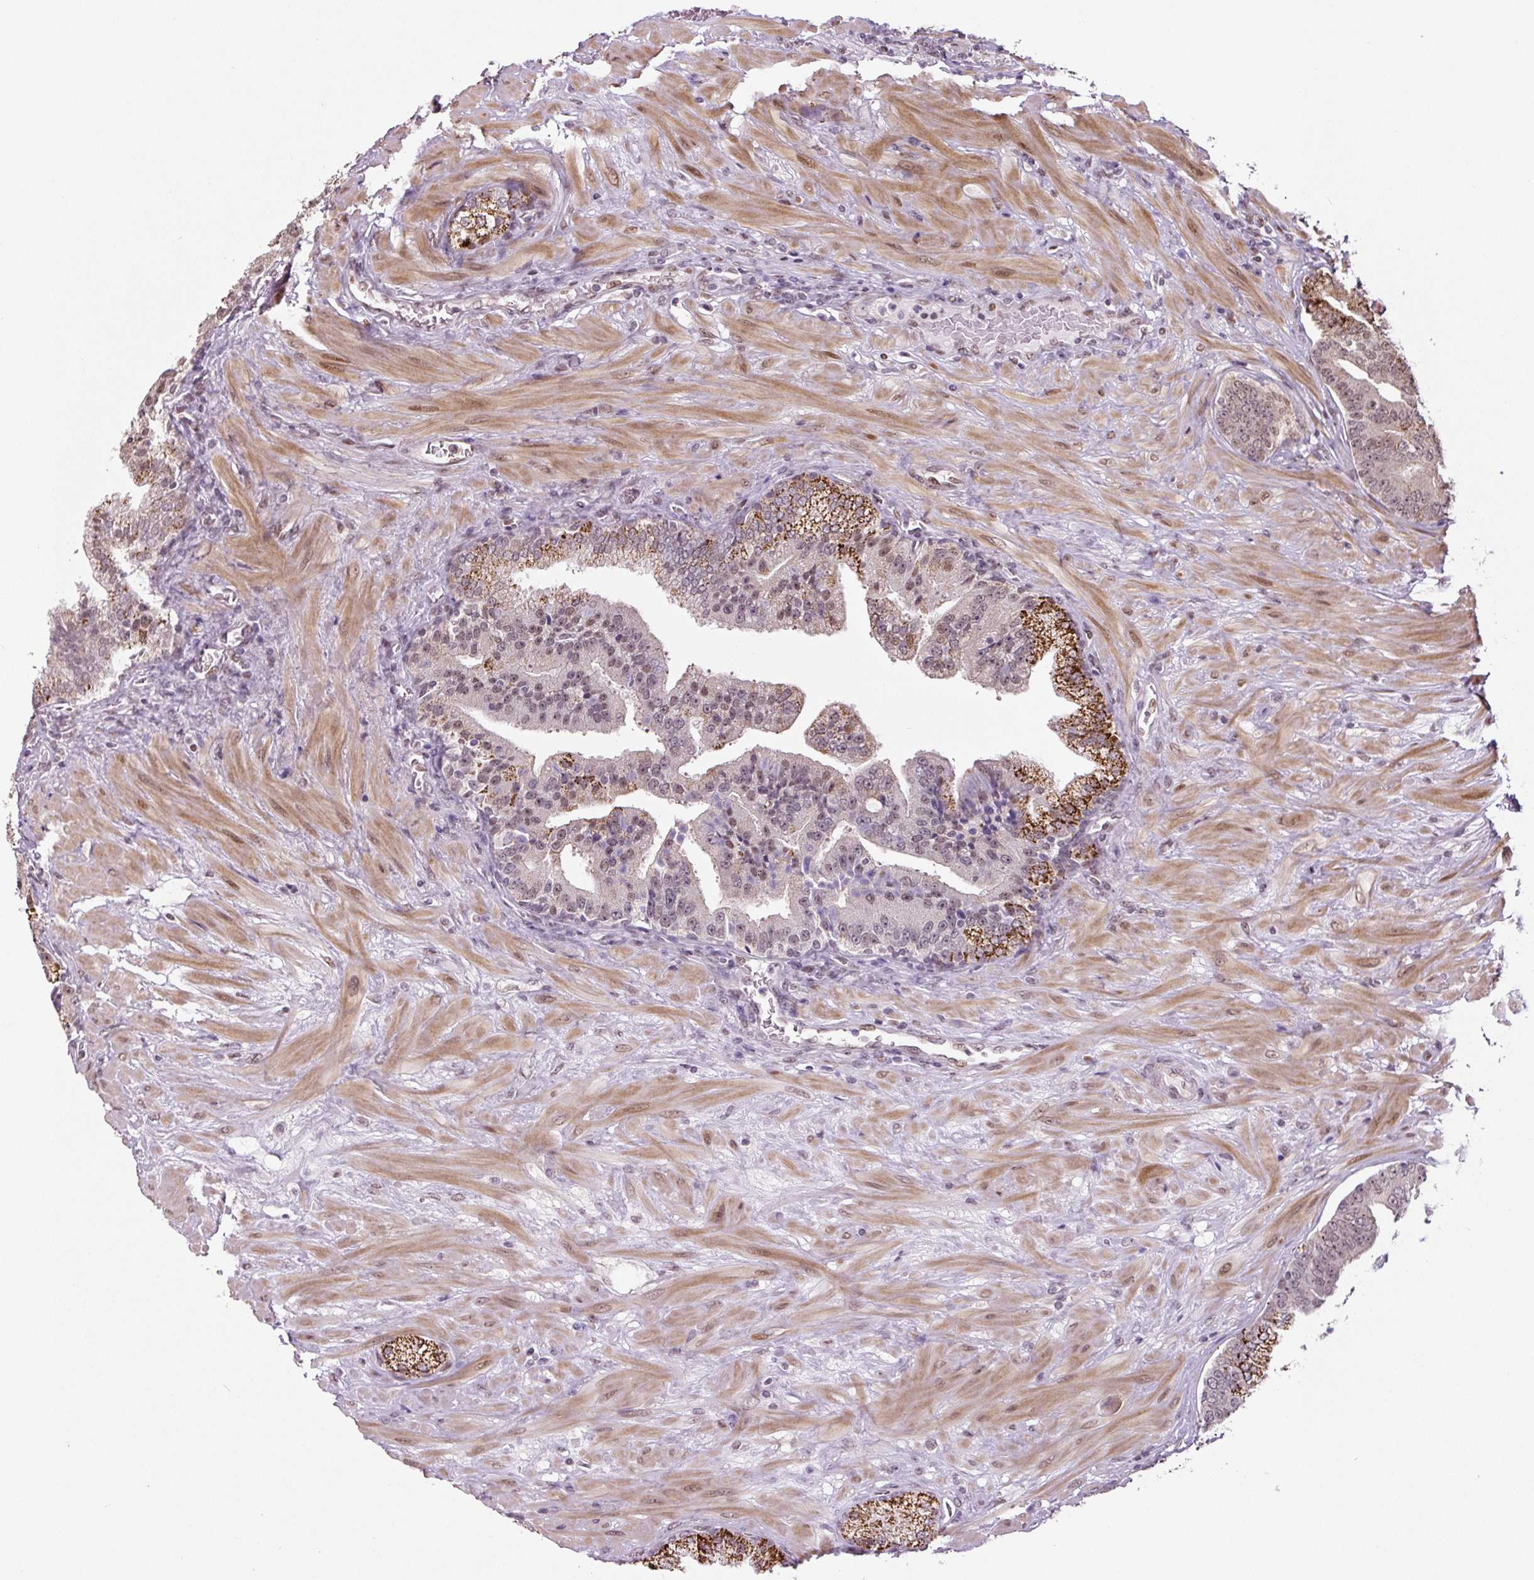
{"staining": {"intensity": "strong", "quantity": "25%-75%", "location": "cytoplasmic/membranous,nuclear"}, "tissue": "prostate cancer", "cell_type": "Tumor cells", "image_type": "cancer", "snomed": [{"axis": "morphology", "description": "Adenocarcinoma, High grade"}, {"axis": "topography", "description": "Prostate"}], "caption": "About 25%-75% of tumor cells in prostate adenocarcinoma (high-grade) exhibit strong cytoplasmic/membranous and nuclear protein staining as visualized by brown immunohistochemical staining.", "gene": "TCFL5", "patient": {"sex": "male", "age": 55}}